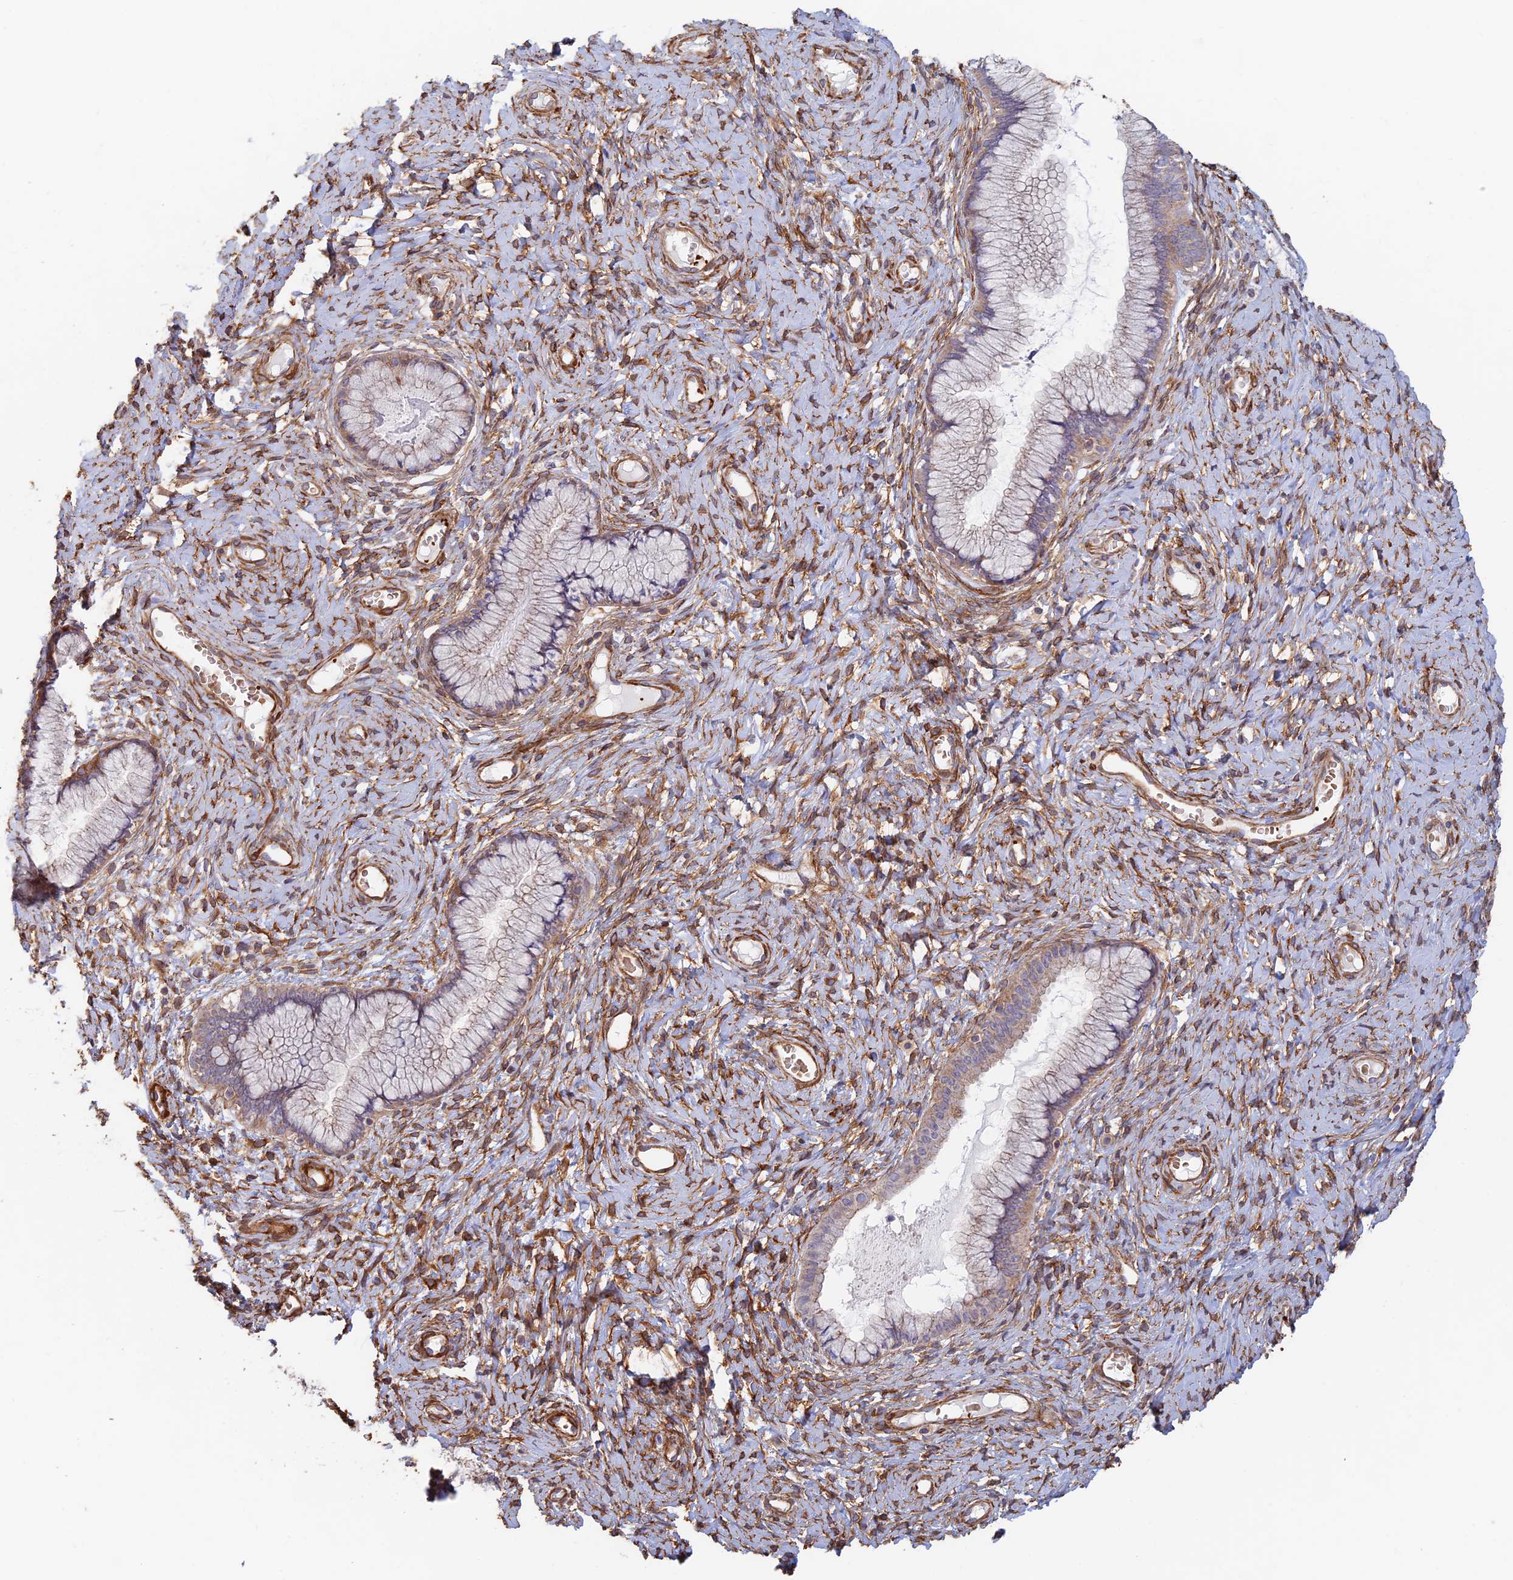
{"staining": {"intensity": "moderate", "quantity": "<25%", "location": "cytoplasmic/membranous"}, "tissue": "cervix", "cell_type": "Glandular cells", "image_type": "normal", "snomed": [{"axis": "morphology", "description": "Normal tissue, NOS"}, {"axis": "topography", "description": "Cervix"}], "caption": "Protein staining reveals moderate cytoplasmic/membranous staining in about <25% of glandular cells in unremarkable cervix. (DAB = brown stain, brightfield microscopy at high magnification).", "gene": "PAK4", "patient": {"sex": "female", "age": 42}}